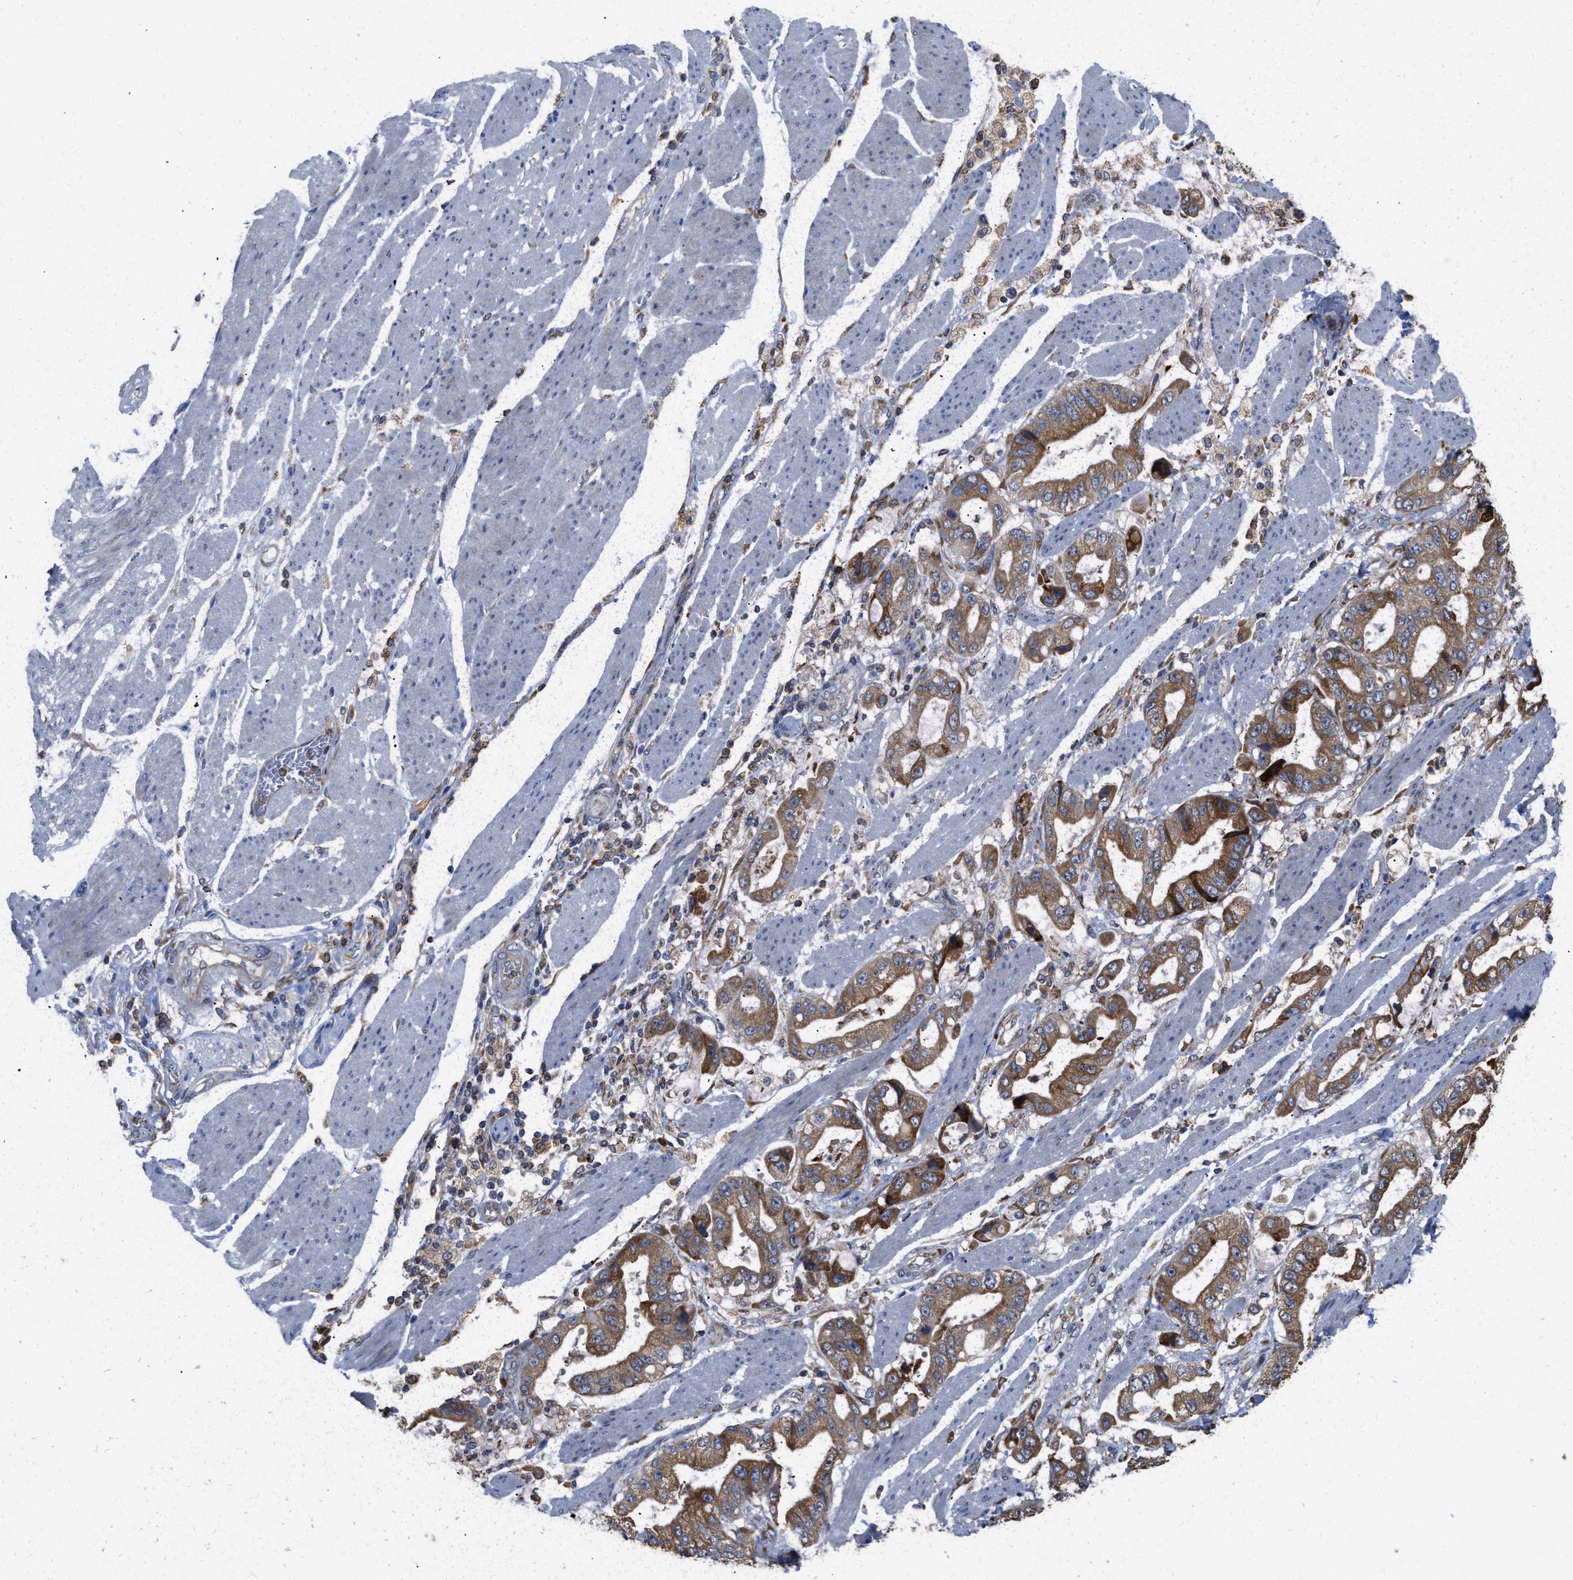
{"staining": {"intensity": "moderate", "quantity": ">75%", "location": "cytoplasmic/membranous"}, "tissue": "stomach cancer", "cell_type": "Tumor cells", "image_type": "cancer", "snomed": [{"axis": "morphology", "description": "Normal tissue, NOS"}, {"axis": "morphology", "description": "Adenocarcinoma, NOS"}, {"axis": "topography", "description": "Stomach"}], "caption": "There is medium levels of moderate cytoplasmic/membranous expression in tumor cells of adenocarcinoma (stomach), as demonstrated by immunohistochemical staining (brown color).", "gene": "AK2", "patient": {"sex": "male", "age": 62}}